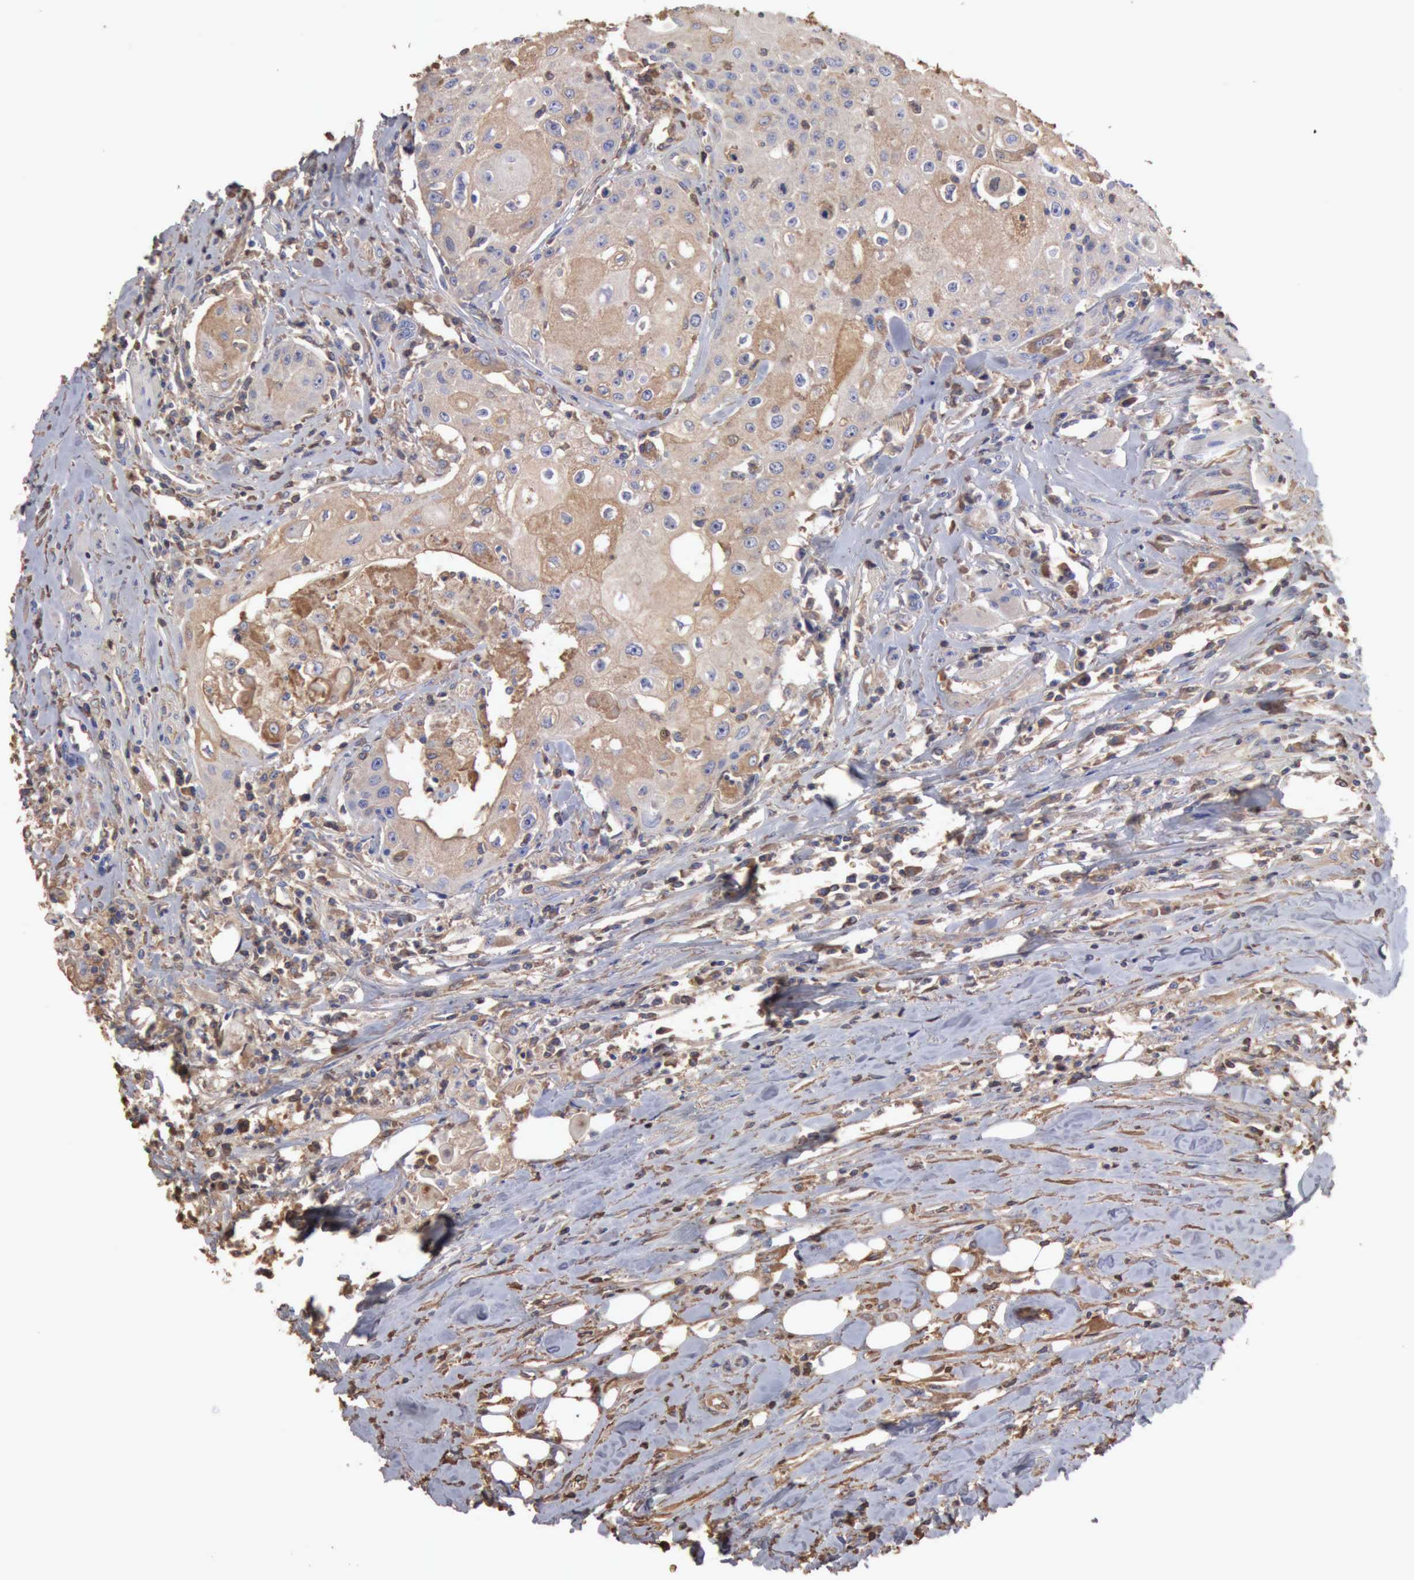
{"staining": {"intensity": "weak", "quantity": "25%-75%", "location": "cytoplasmic/membranous"}, "tissue": "head and neck cancer", "cell_type": "Tumor cells", "image_type": "cancer", "snomed": [{"axis": "morphology", "description": "Squamous cell carcinoma, NOS"}, {"axis": "topography", "description": "Oral tissue"}, {"axis": "topography", "description": "Head-Neck"}], "caption": "Immunohistochemical staining of human squamous cell carcinoma (head and neck) exhibits low levels of weak cytoplasmic/membranous staining in about 25%-75% of tumor cells.", "gene": "SERPINA1", "patient": {"sex": "female", "age": 82}}